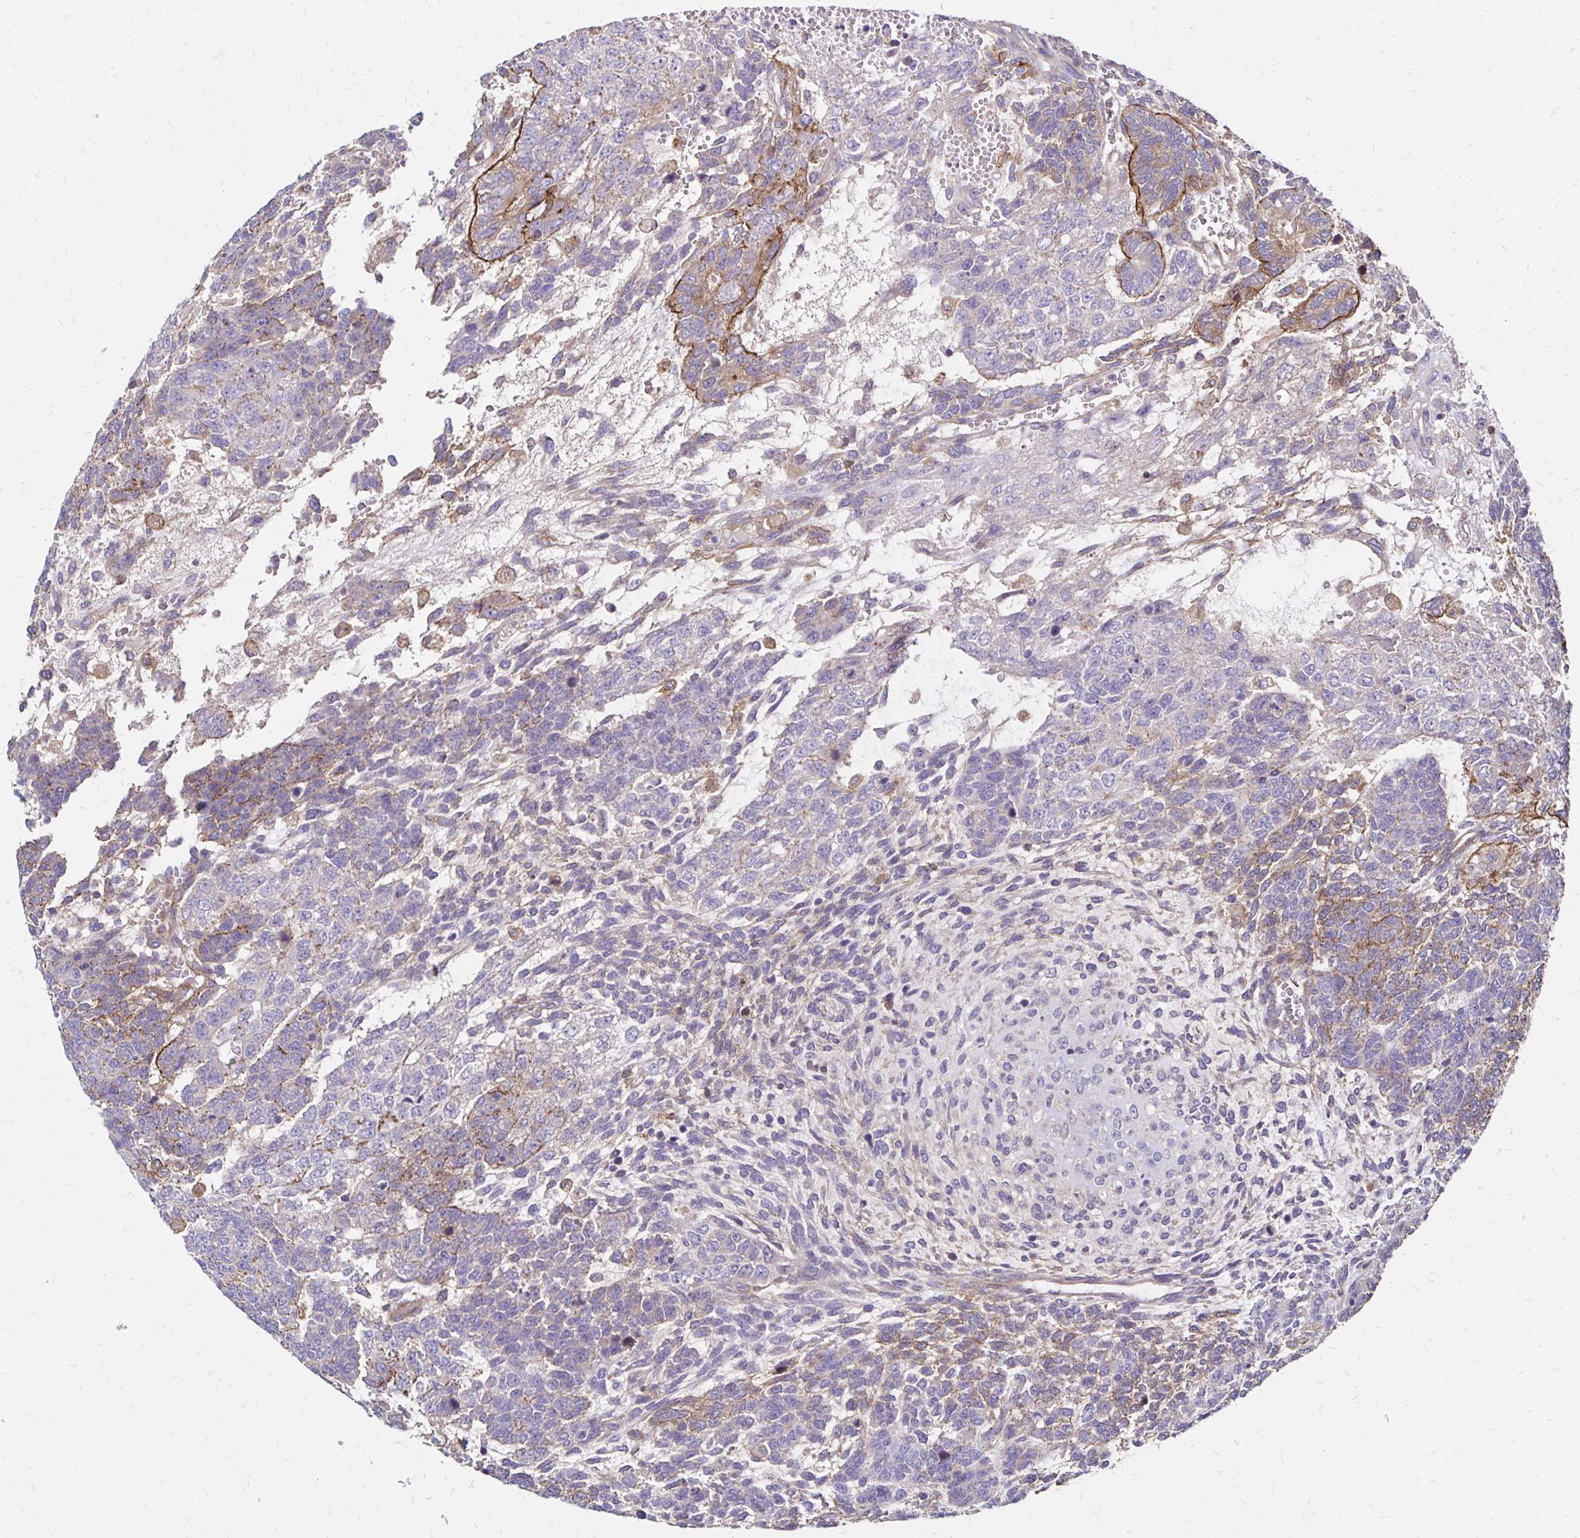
{"staining": {"intensity": "moderate", "quantity": "<25%", "location": "cytoplasmic/membranous"}, "tissue": "testis cancer", "cell_type": "Tumor cells", "image_type": "cancer", "snomed": [{"axis": "morphology", "description": "Normal tissue, NOS"}, {"axis": "morphology", "description": "Carcinoma, Embryonal, NOS"}, {"axis": "topography", "description": "Testis"}, {"axis": "topography", "description": "Epididymis"}], "caption": "Testis embryonal carcinoma tissue exhibits moderate cytoplasmic/membranous expression in about <25% of tumor cells The staining was performed using DAB to visualize the protein expression in brown, while the nuclei were stained in blue with hematoxylin (Magnification: 20x).", "gene": "TNS3", "patient": {"sex": "male", "age": 23}}